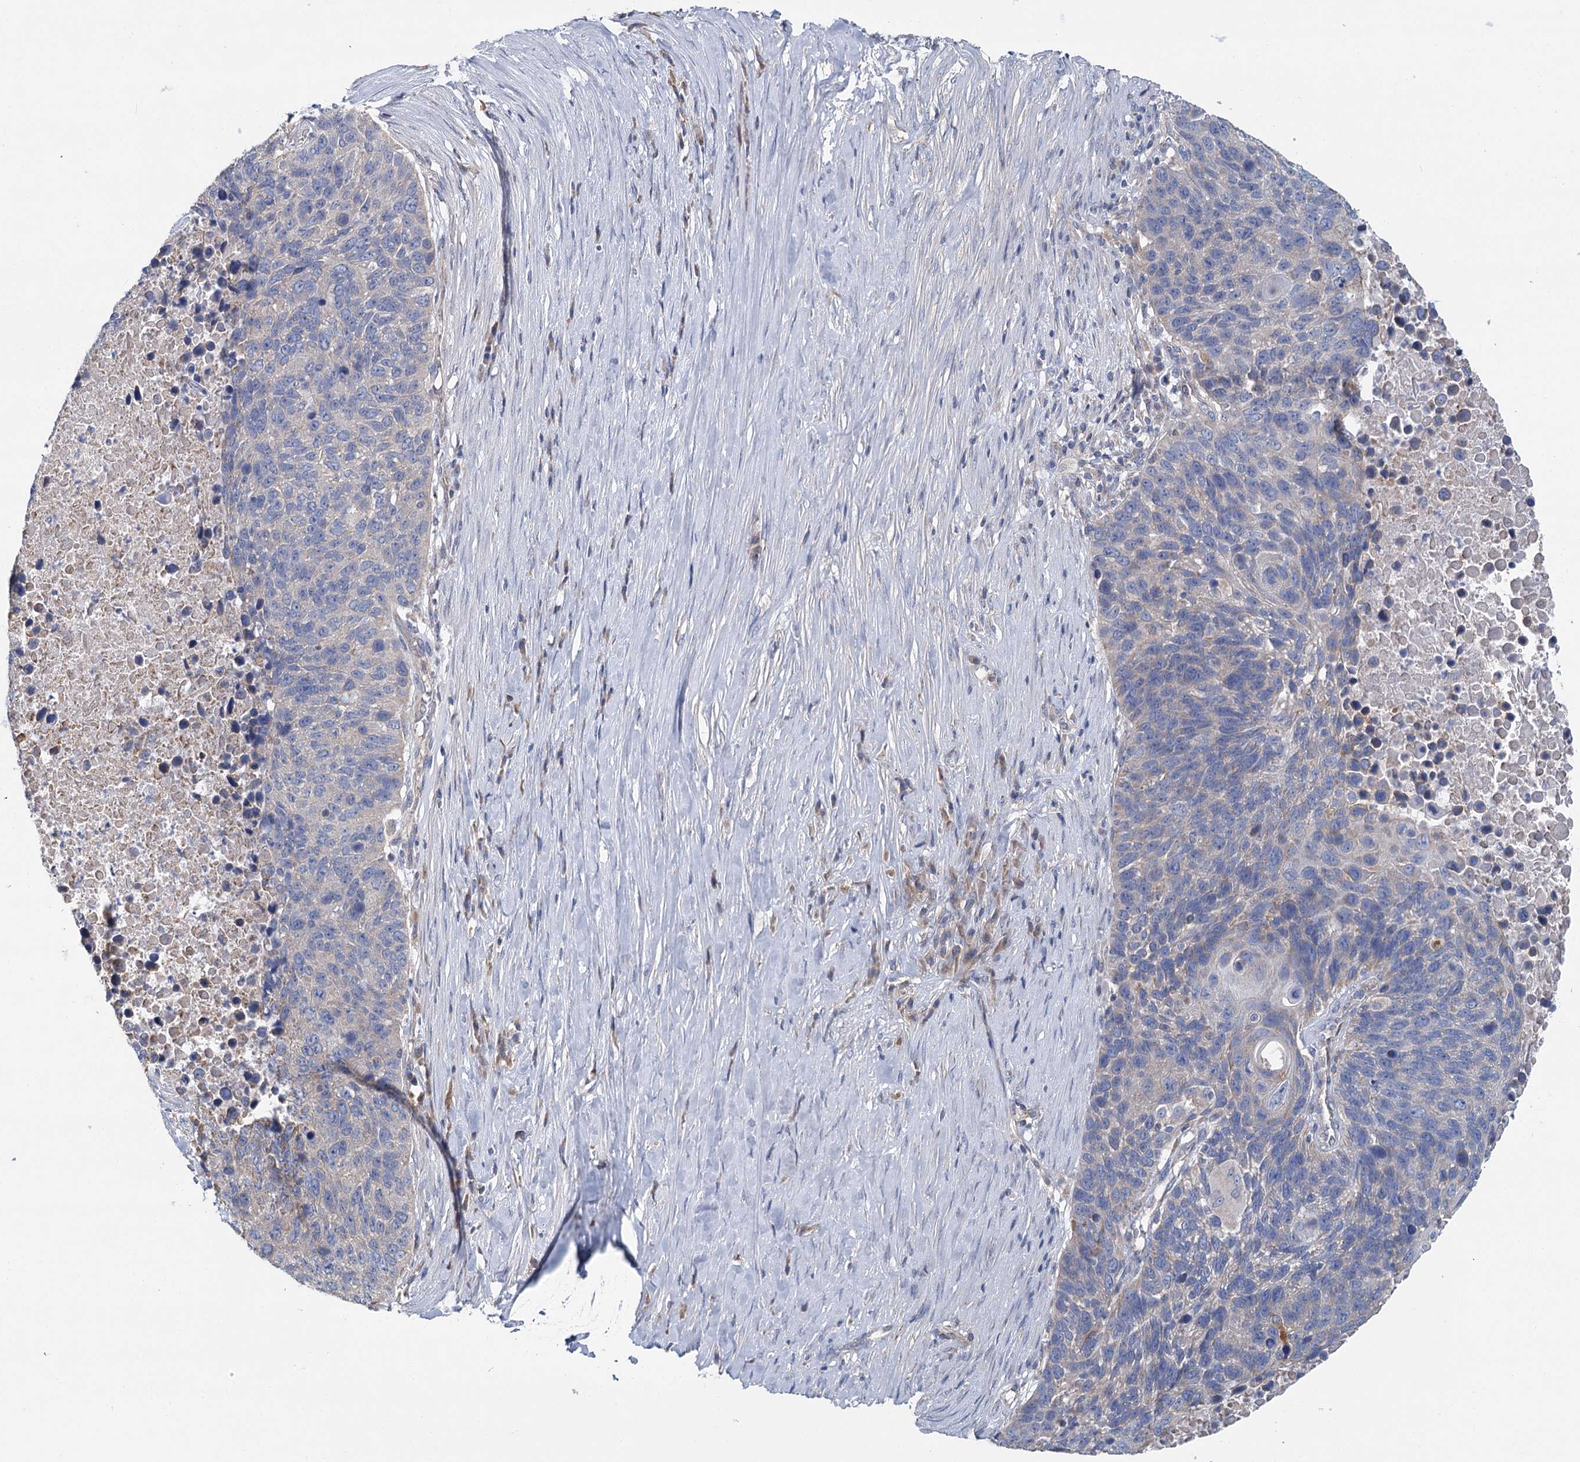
{"staining": {"intensity": "negative", "quantity": "none", "location": "none"}, "tissue": "lung cancer", "cell_type": "Tumor cells", "image_type": "cancer", "snomed": [{"axis": "morphology", "description": "Normal tissue, NOS"}, {"axis": "morphology", "description": "Squamous cell carcinoma, NOS"}, {"axis": "topography", "description": "Lymph node"}, {"axis": "topography", "description": "Lung"}], "caption": "Lung cancer (squamous cell carcinoma) stained for a protein using immunohistochemistry exhibits no positivity tumor cells.", "gene": "ANKRD16", "patient": {"sex": "male", "age": 66}}